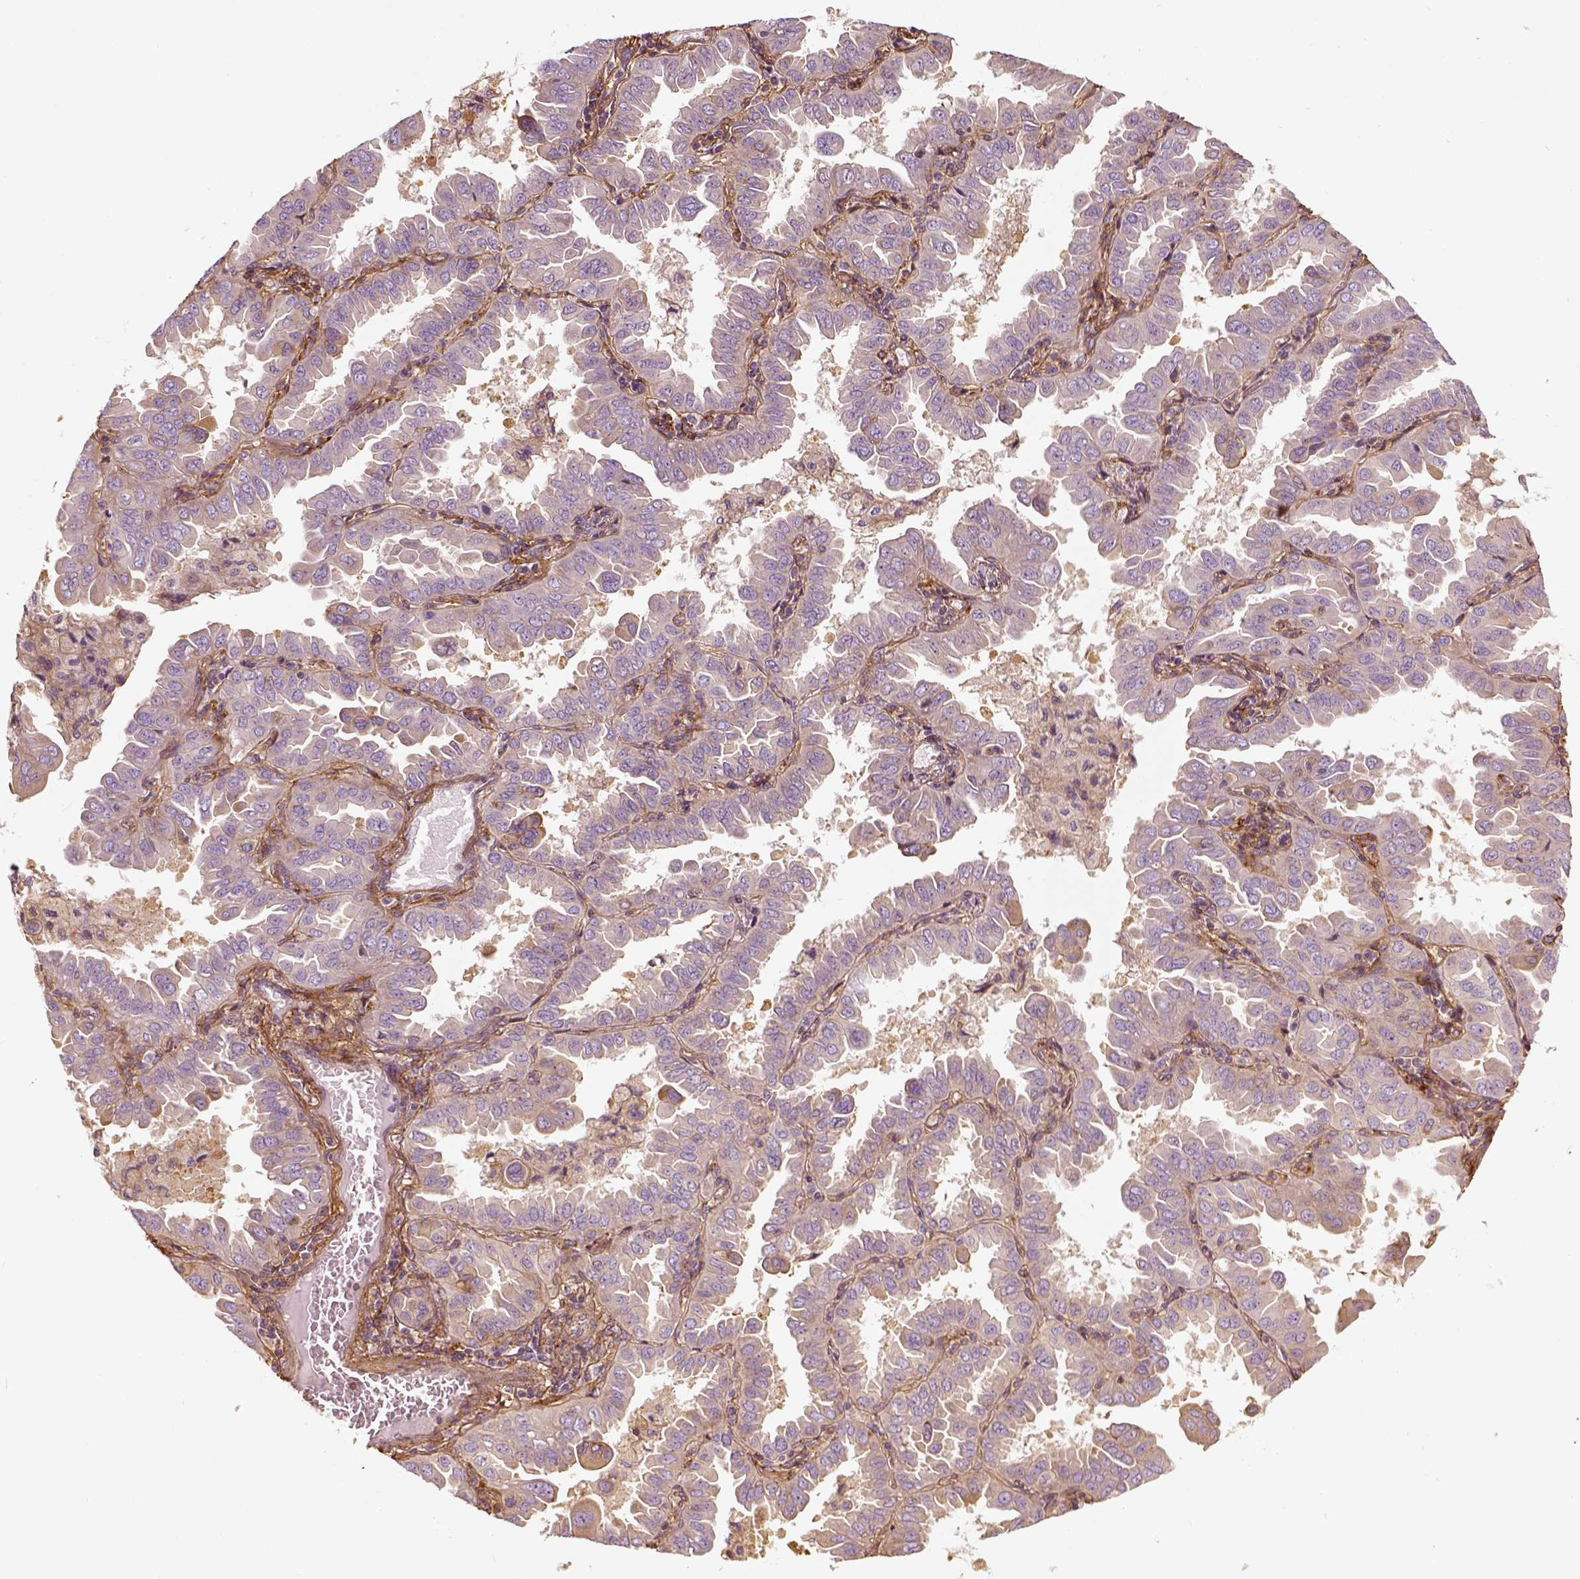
{"staining": {"intensity": "negative", "quantity": "none", "location": "none"}, "tissue": "lung cancer", "cell_type": "Tumor cells", "image_type": "cancer", "snomed": [{"axis": "morphology", "description": "Adenocarcinoma, NOS"}, {"axis": "topography", "description": "Lung"}], "caption": "High magnification brightfield microscopy of lung cancer stained with DAB (3,3'-diaminobenzidine) (brown) and counterstained with hematoxylin (blue): tumor cells show no significant staining.", "gene": "COL6A2", "patient": {"sex": "male", "age": 64}}